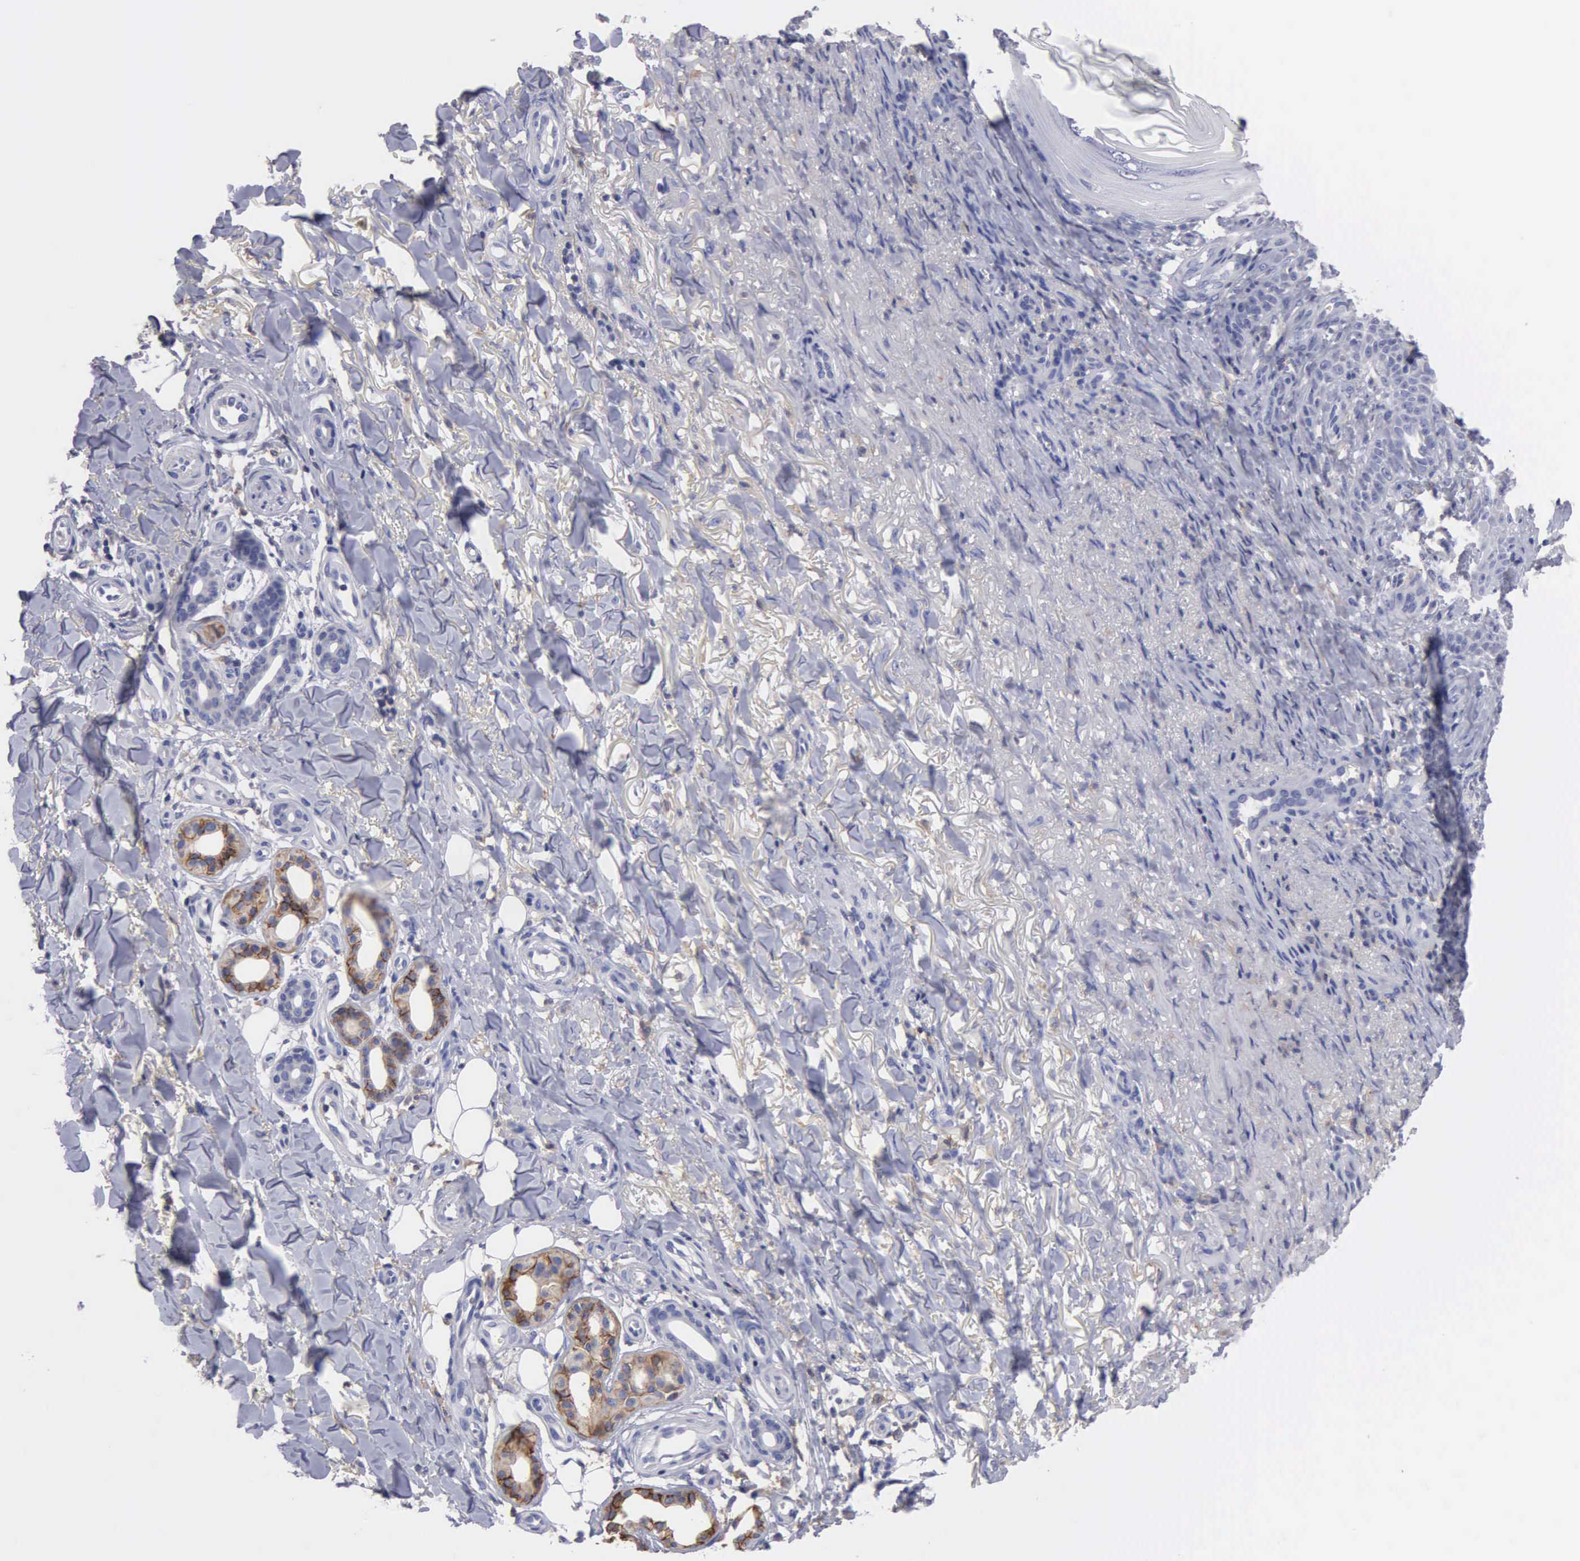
{"staining": {"intensity": "negative", "quantity": "none", "location": "none"}, "tissue": "skin cancer", "cell_type": "Tumor cells", "image_type": "cancer", "snomed": [{"axis": "morphology", "description": "Basal cell carcinoma"}, {"axis": "topography", "description": "Skin"}], "caption": "Protein analysis of skin basal cell carcinoma displays no significant expression in tumor cells.", "gene": "PTGS2", "patient": {"sex": "male", "age": 81}}